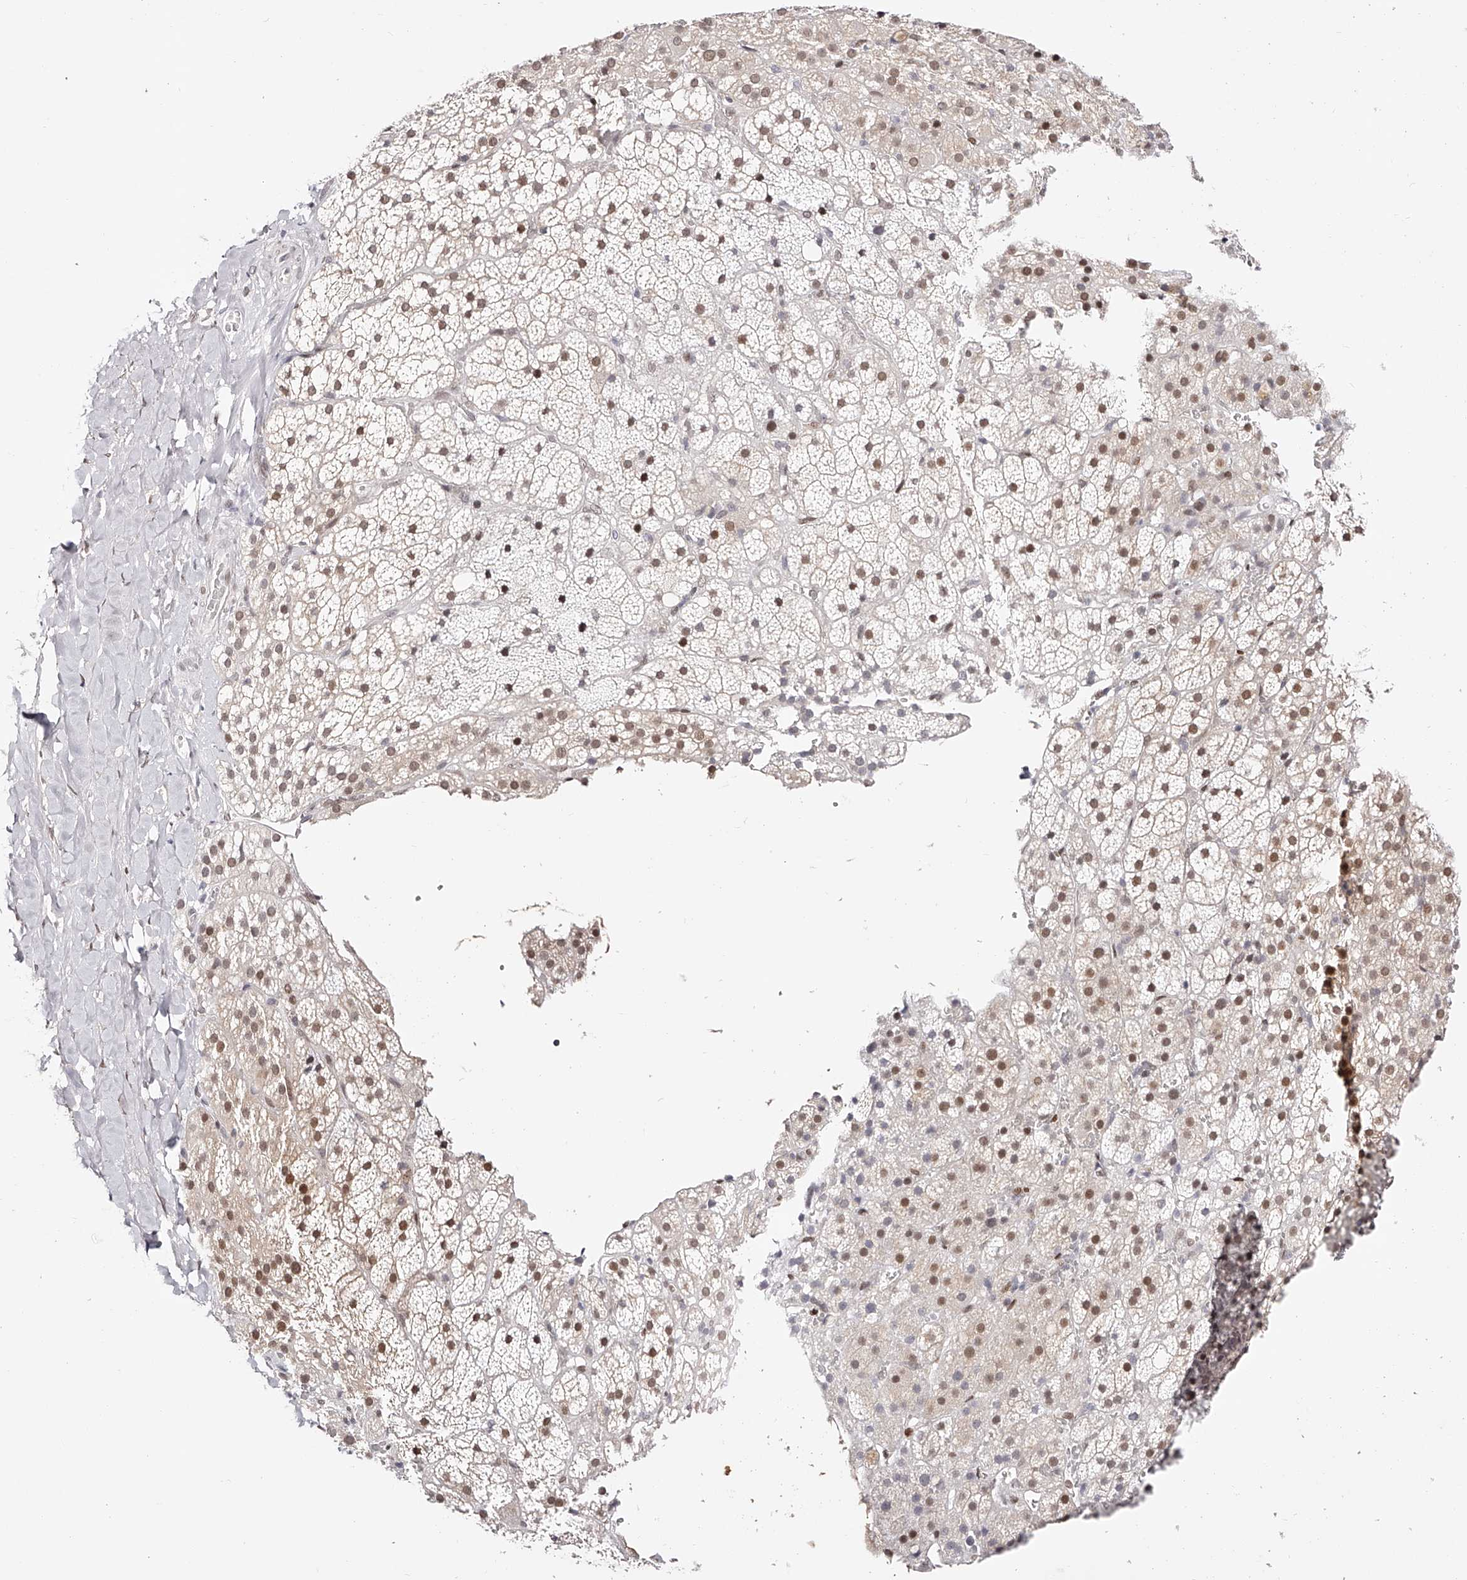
{"staining": {"intensity": "moderate", "quantity": "25%-75%", "location": "nuclear"}, "tissue": "adrenal gland", "cell_type": "Glandular cells", "image_type": "normal", "snomed": [{"axis": "morphology", "description": "Normal tissue, NOS"}, {"axis": "topography", "description": "Adrenal gland"}], "caption": "IHC histopathology image of unremarkable human adrenal gland stained for a protein (brown), which shows medium levels of moderate nuclear expression in about 25%-75% of glandular cells.", "gene": "USF3", "patient": {"sex": "female", "age": 59}}